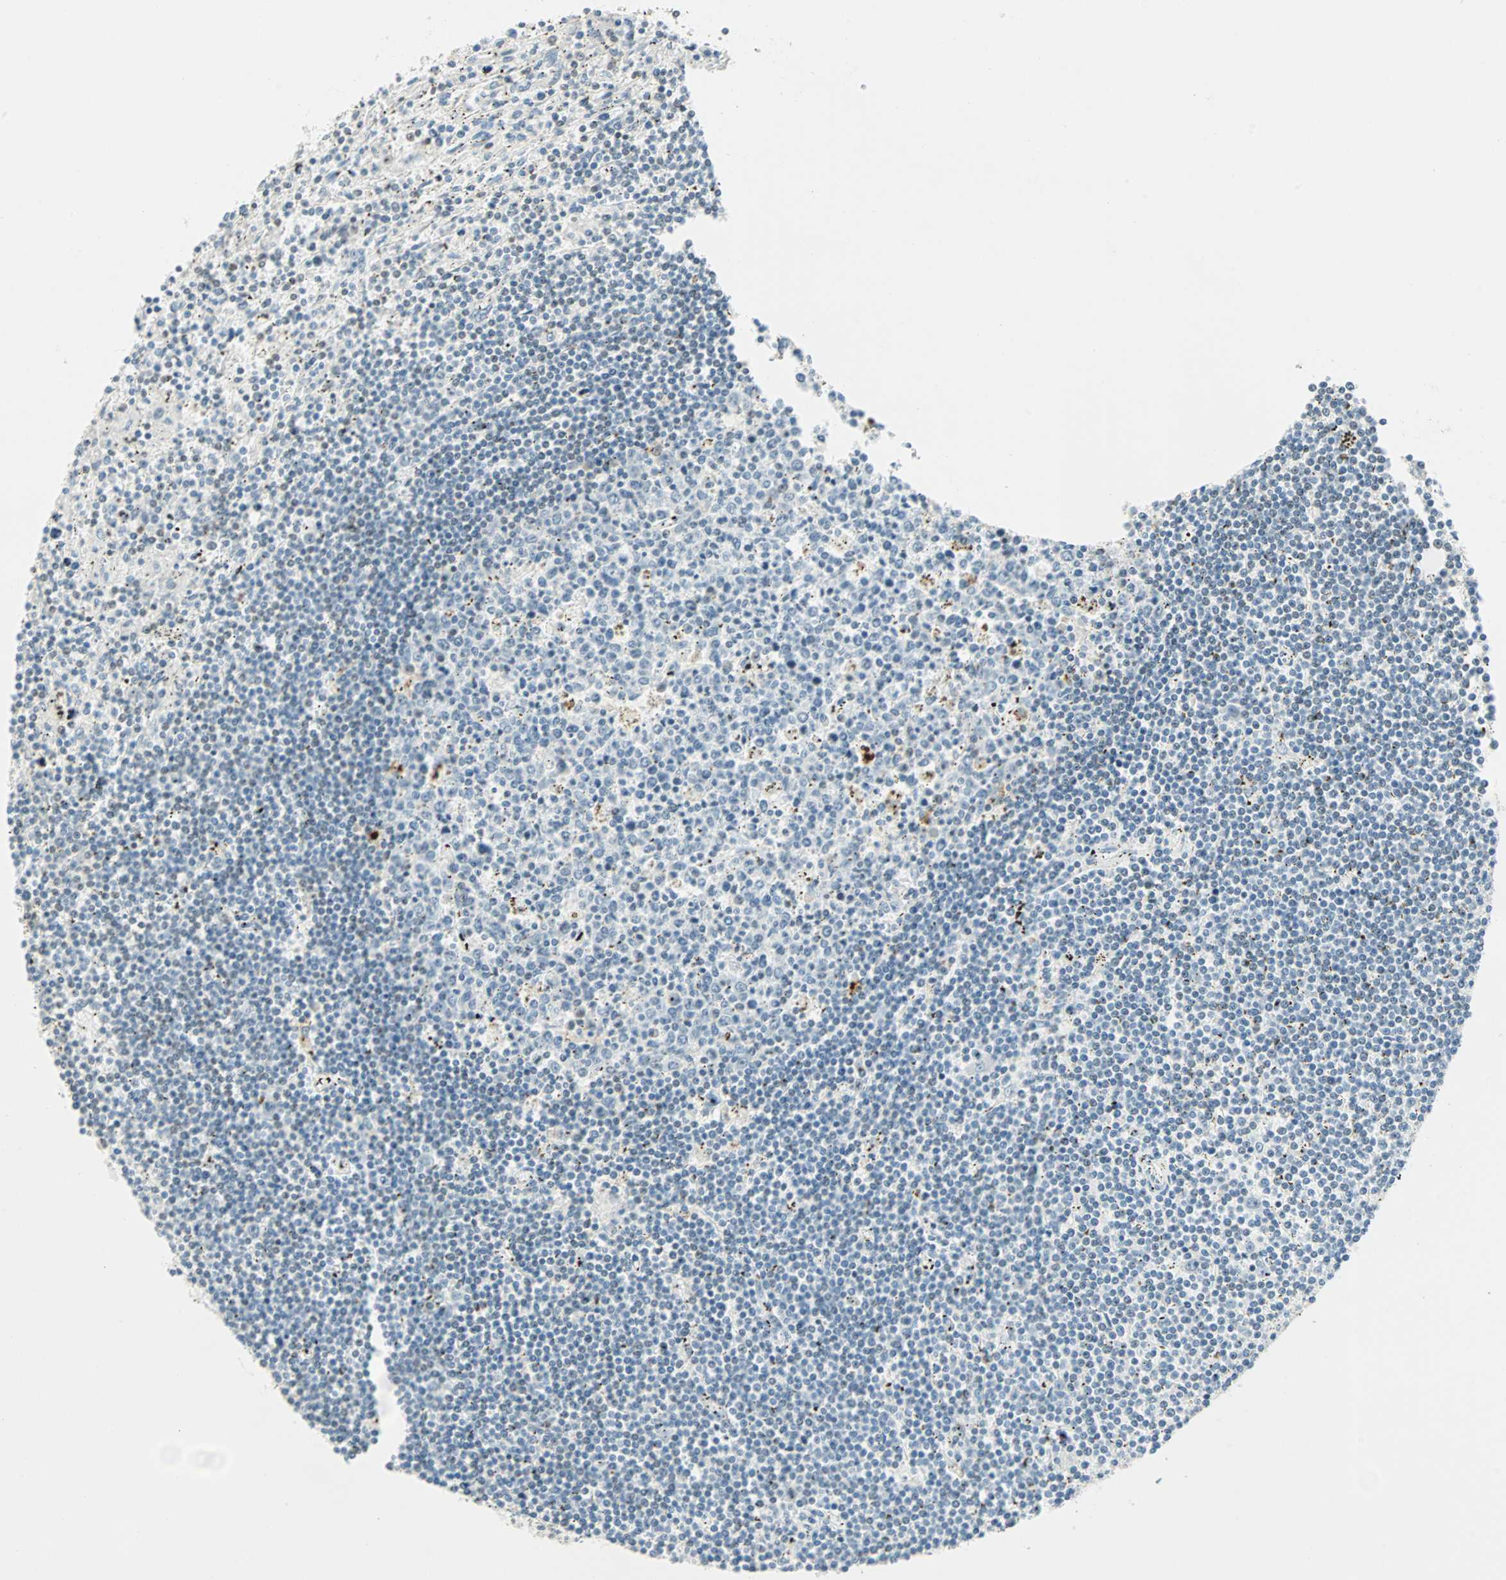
{"staining": {"intensity": "weak", "quantity": "<25%", "location": "nuclear"}, "tissue": "lymphoma", "cell_type": "Tumor cells", "image_type": "cancer", "snomed": [{"axis": "morphology", "description": "Malignant lymphoma, non-Hodgkin's type, Low grade"}, {"axis": "topography", "description": "Spleen"}], "caption": "DAB immunohistochemical staining of malignant lymphoma, non-Hodgkin's type (low-grade) displays no significant staining in tumor cells.", "gene": "SMAD3", "patient": {"sex": "male", "age": 76}}